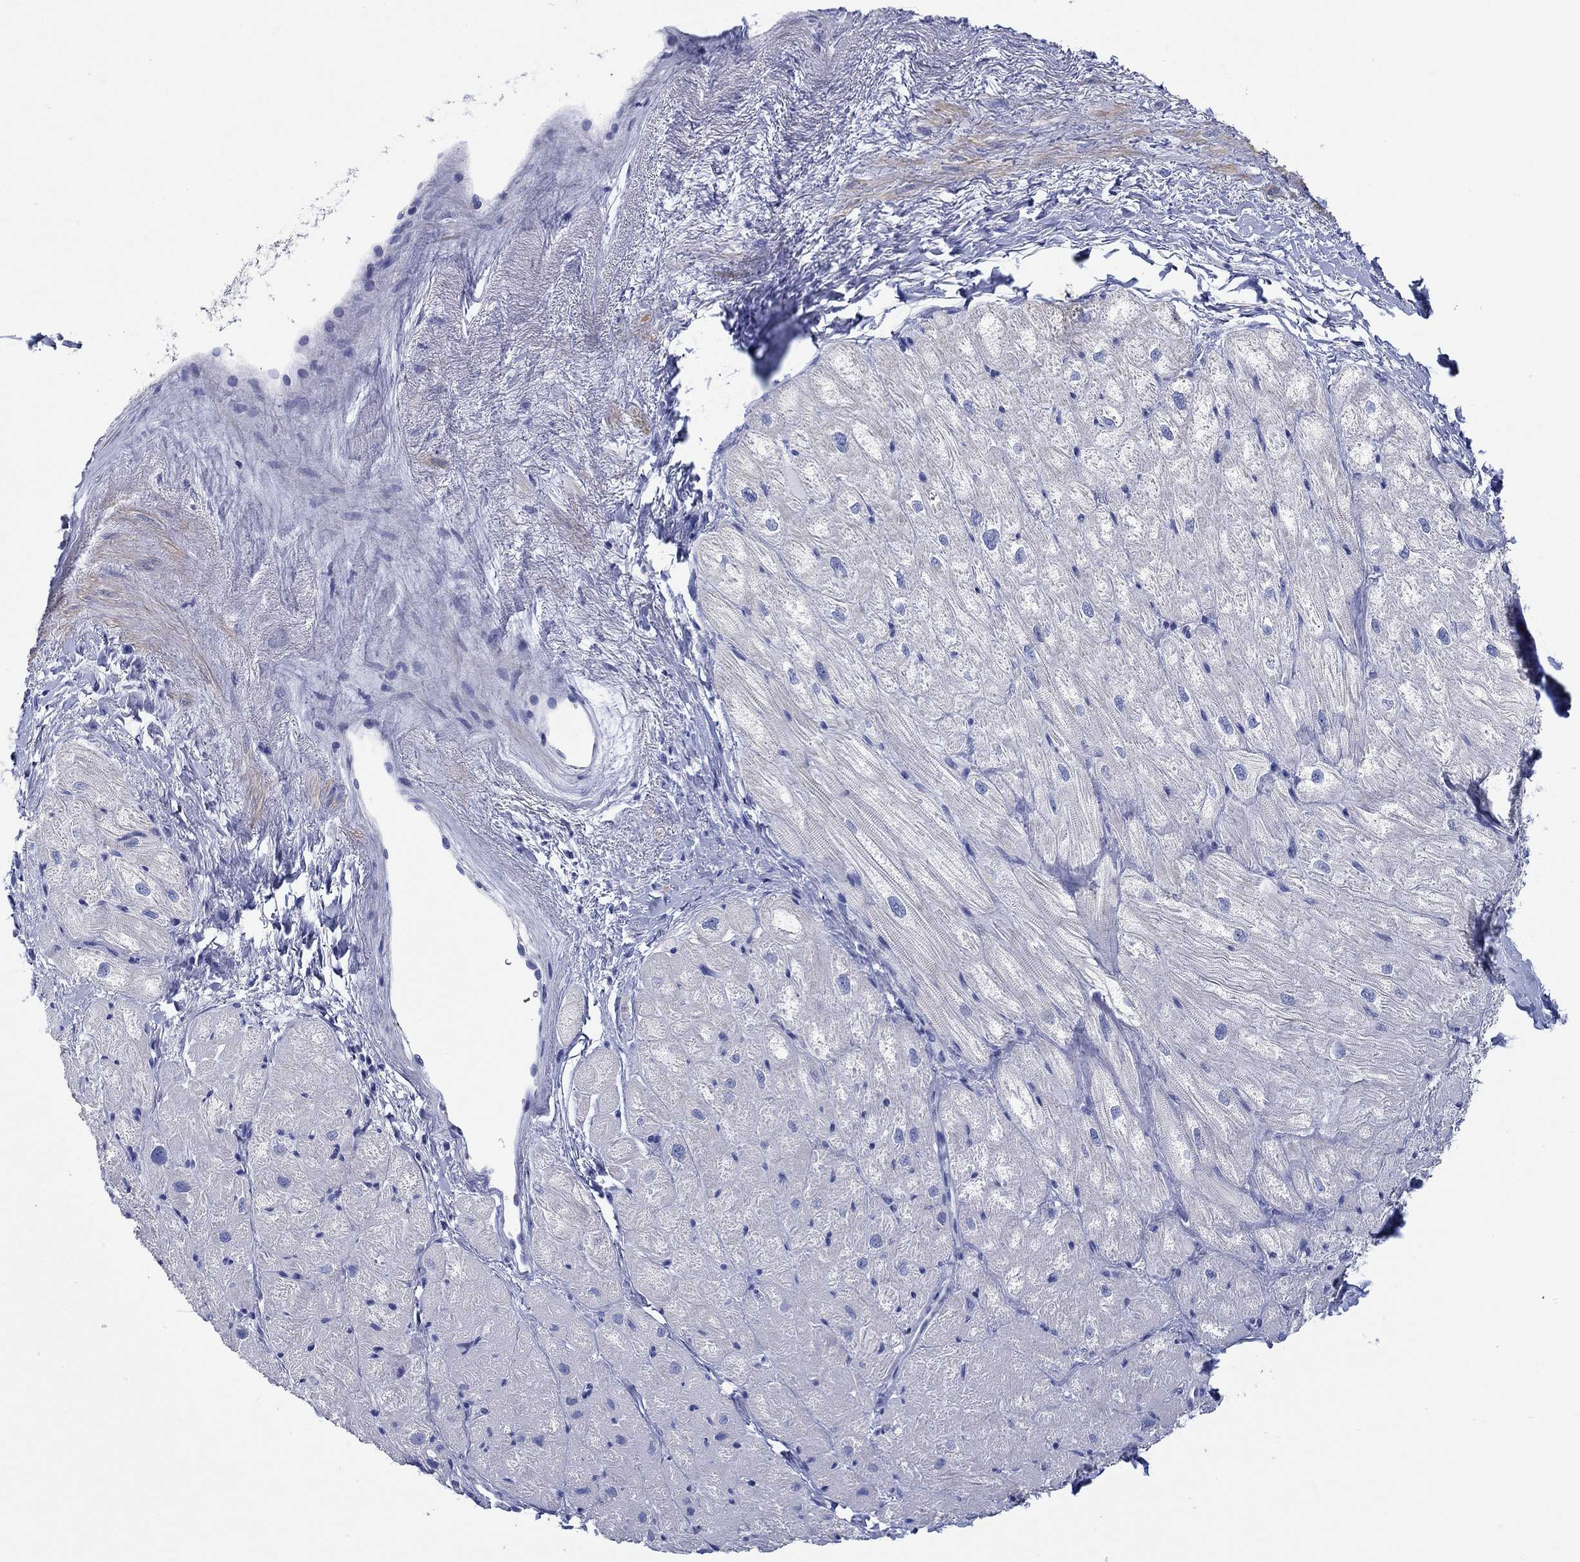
{"staining": {"intensity": "negative", "quantity": "none", "location": "none"}, "tissue": "heart muscle", "cell_type": "Cardiomyocytes", "image_type": "normal", "snomed": [{"axis": "morphology", "description": "Normal tissue, NOS"}, {"axis": "topography", "description": "Heart"}], "caption": "Immunohistochemical staining of unremarkable human heart muscle reveals no significant positivity in cardiomyocytes. (DAB immunohistochemistry (IHC), high magnification).", "gene": "PPIL6", "patient": {"sex": "male", "age": 57}}